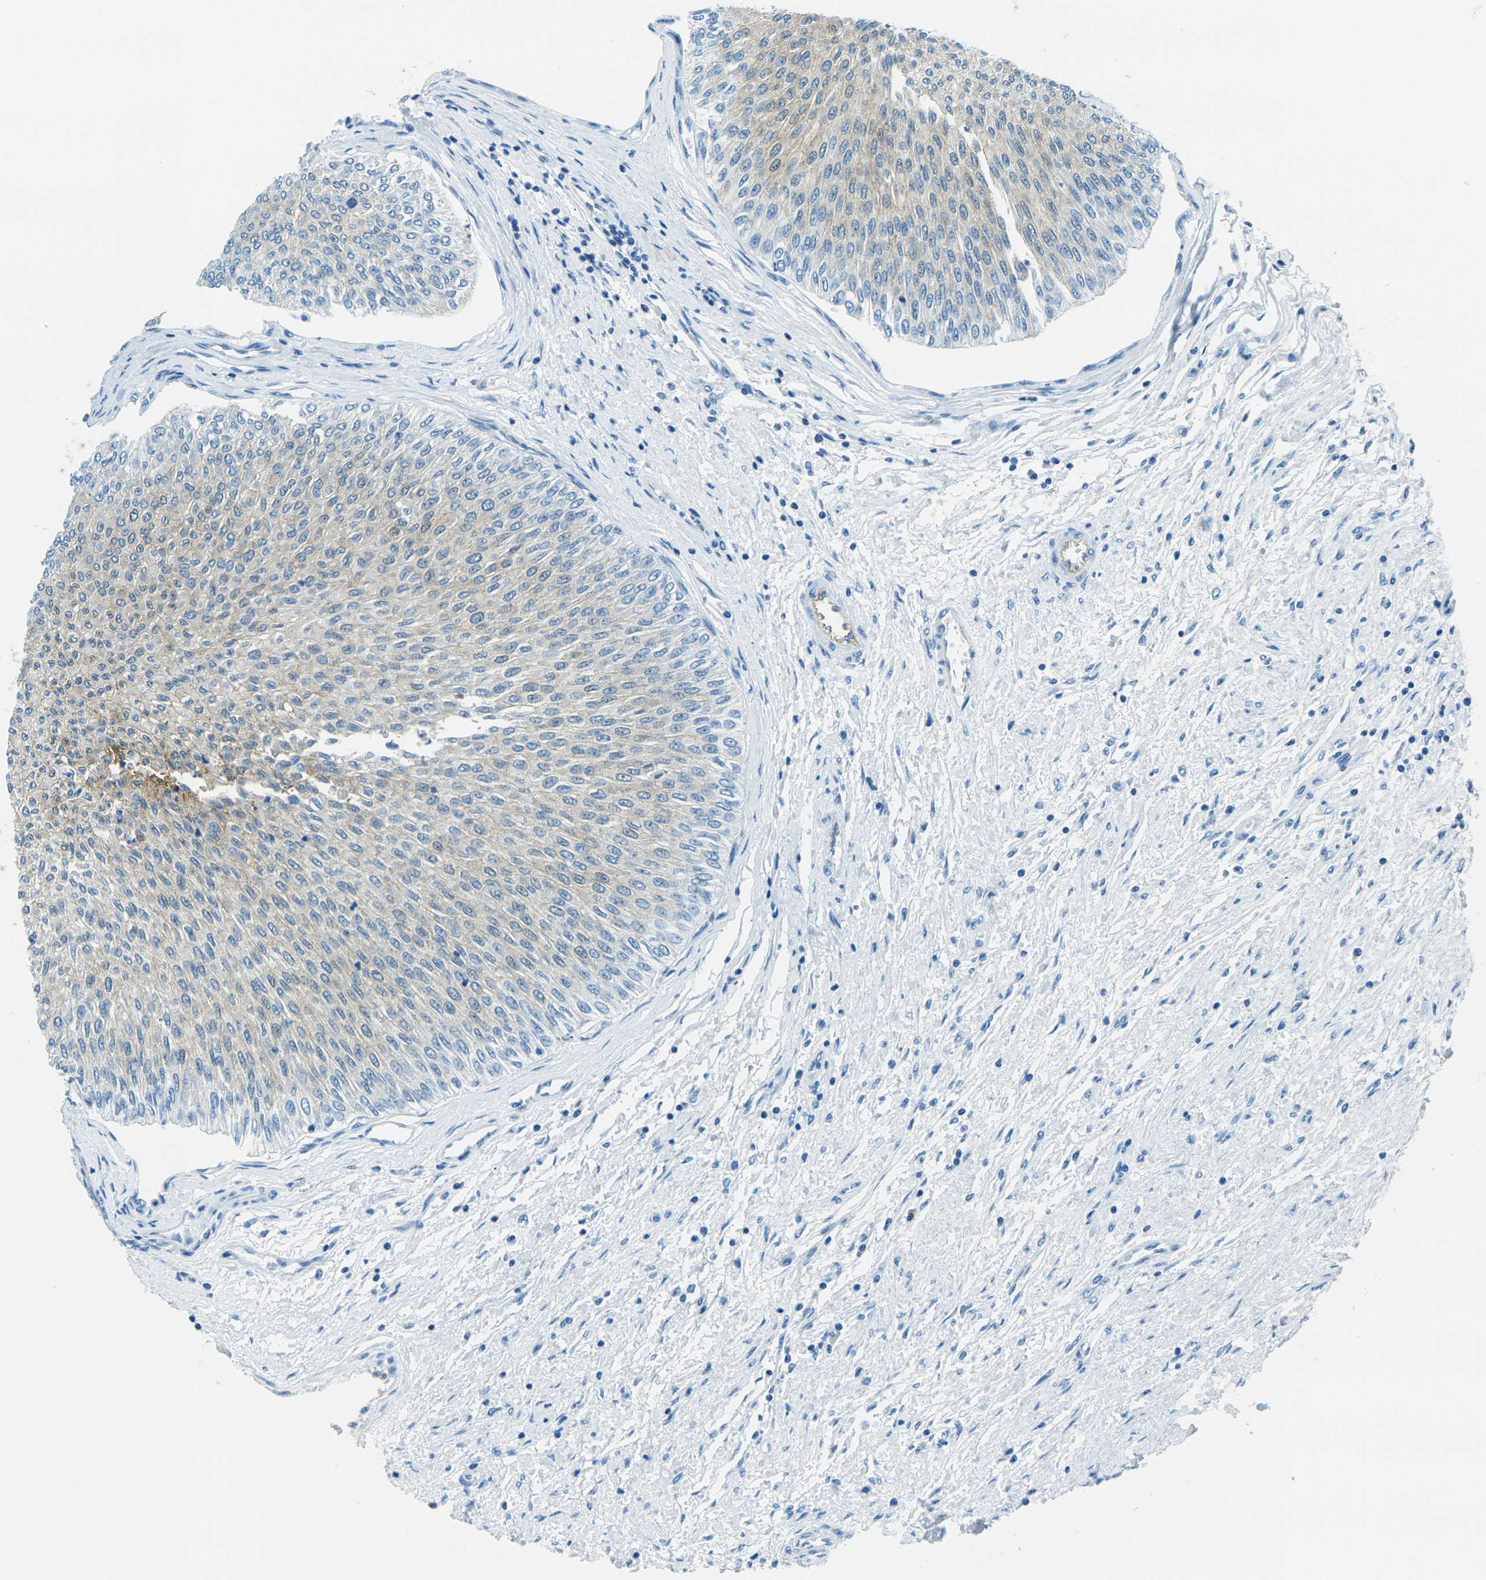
{"staining": {"intensity": "weak", "quantity": "<25%", "location": "cytoplasmic/membranous"}, "tissue": "urothelial cancer", "cell_type": "Tumor cells", "image_type": "cancer", "snomed": [{"axis": "morphology", "description": "Urothelial carcinoma, Low grade"}, {"axis": "topography", "description": "Urinary bladder"}], "caption": "Micrograph shows no significant protein expression in tumor cells of low-grade urothelial carcinoma.", "gene": "OCLN", "patient": {"sex": "male", "age": 78}}